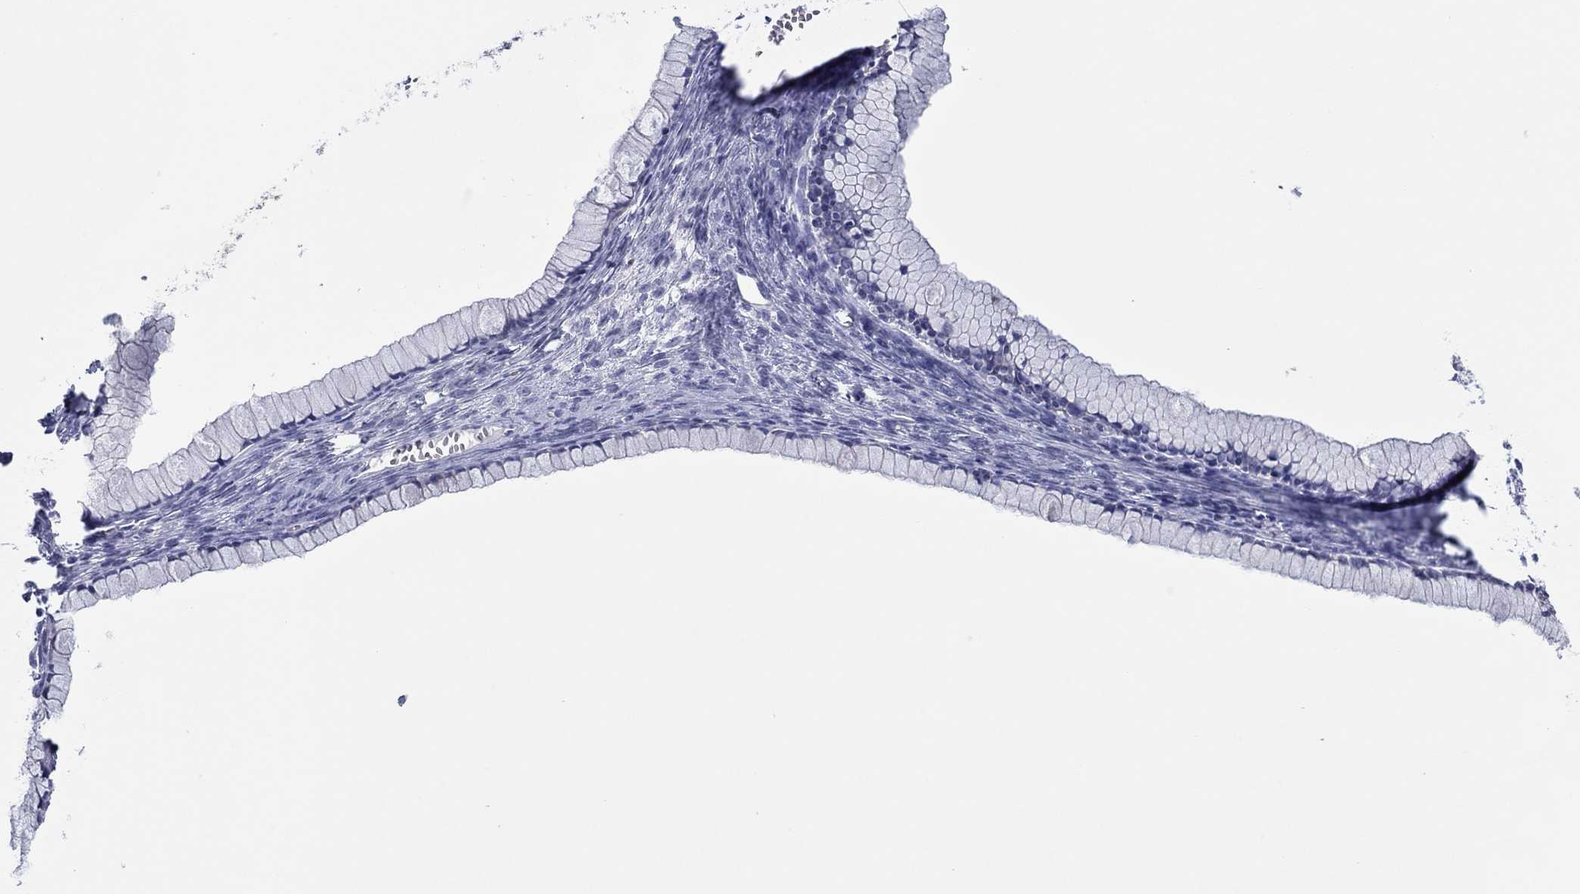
{"staining": {"intensity": "negative", "quantity": "none", "location": "none"}, "tissue": "ovarian cancer", "cell_type": "Tumor cells", "image_type": "cancer", "snomed": [{"axis": "morphology", "description": "Cystadenocarcinoma, mucinous, NOS"}, {"axis": "topography", "description": "Ovary"}], "caption": "Ovarian mucinous cystadenocarcinoma stained for a protein using immunohistochemistry (IHC) shows no expression tumor cells.", "gene": "ATP1B1", "patient": {"sex": "female", "age": 41}}